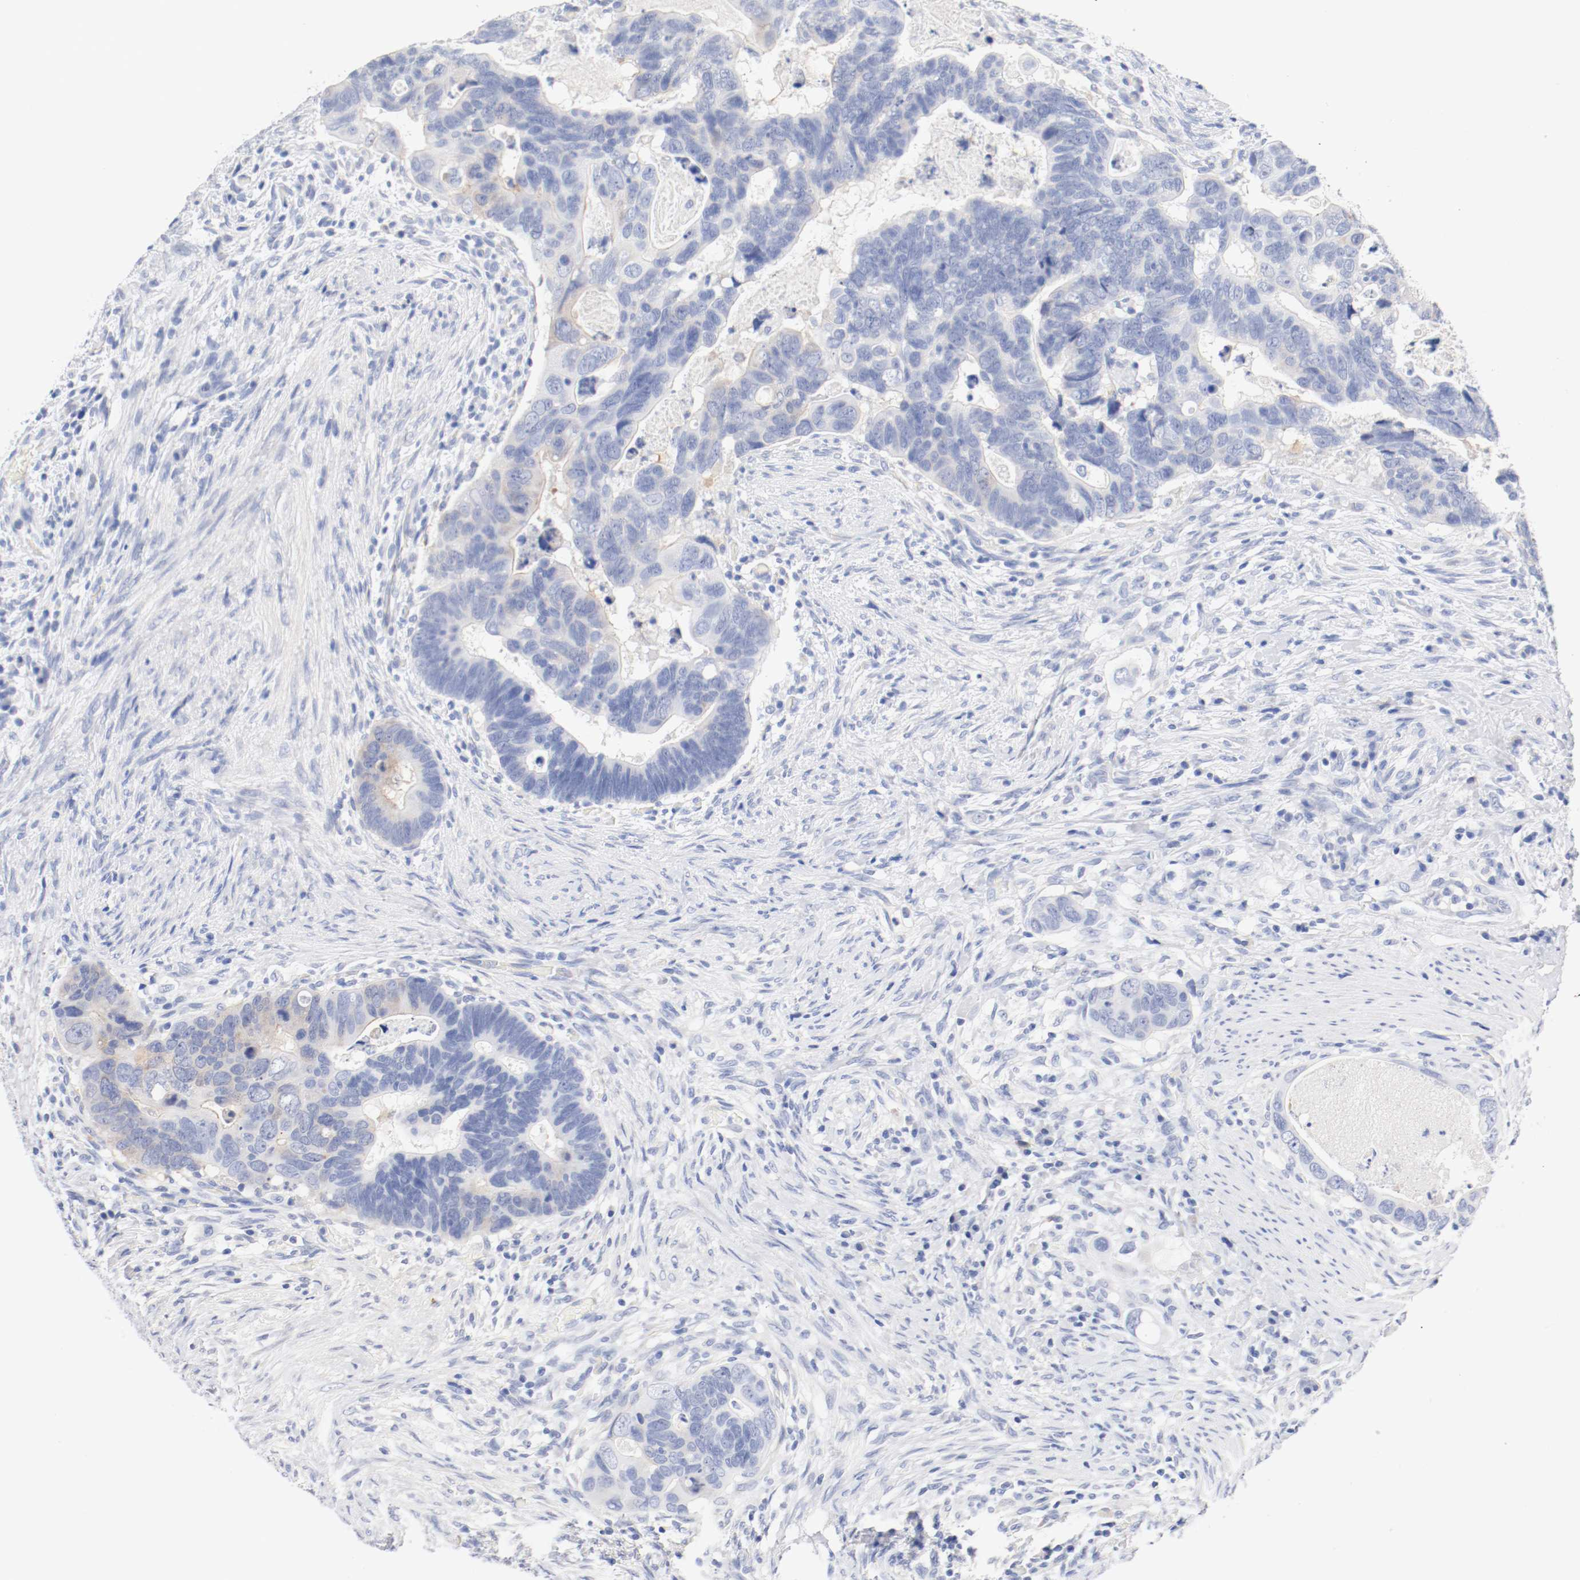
{"staining": {"intensity": "weak", "quantity": "<25%", "location": "cytoplasmic/membranous"}, "tissue": "colorectal cancer", "cell_type": "Tumor cells", "image_type": "cancer", "snomed": [{"axis": "morphology", "description": "Adenocarcinoma, NOS"}, {"axis": "topography", "description": "Rectum"}], "caption": "This is an IHC photomicrograph of colorectal cancer. There is no staining in tumor cells.", "gene": "HOMER1", "patient": {"sex": "male", "age": 53}}